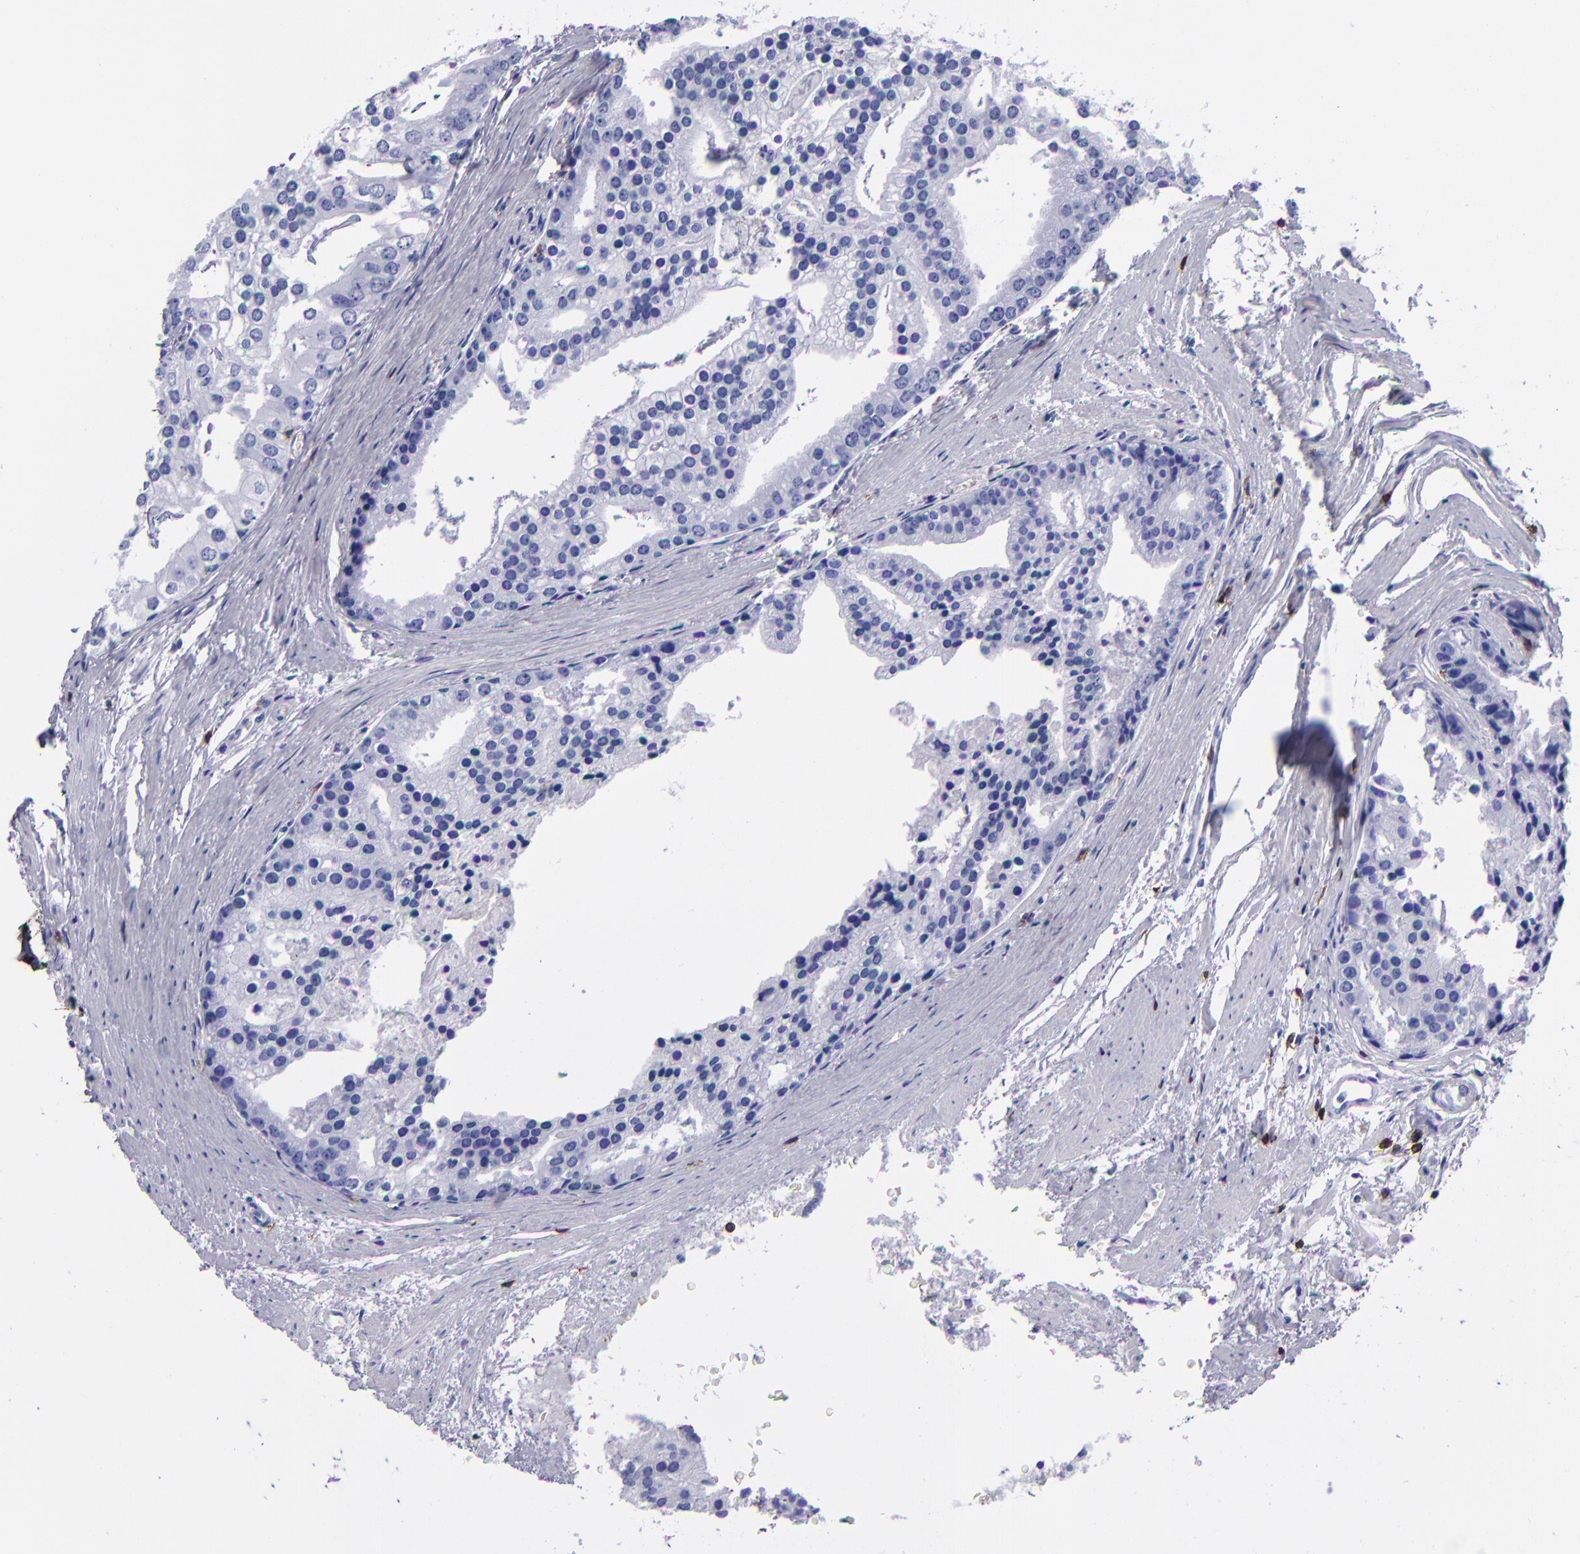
{"staining": {"intensity": "negative", "quantity": "none", "location": "none"}, "tissue": "prostate cancer", "cell_type": "Tumor cells", "image_type": "cancer", "snomed": [{"axis": "morphology", "description": "Adenocarcinoma, High grade"}, {"axis": "topography", "description": "Prostate"}], "caption": "A photomicrograph of prostate adenocarcinoma (high-grade) stained for a protein demonstrates no brown staining in tumor cells.", "gene": "CD6", "patient": {"sex": "male", "age": 56}}